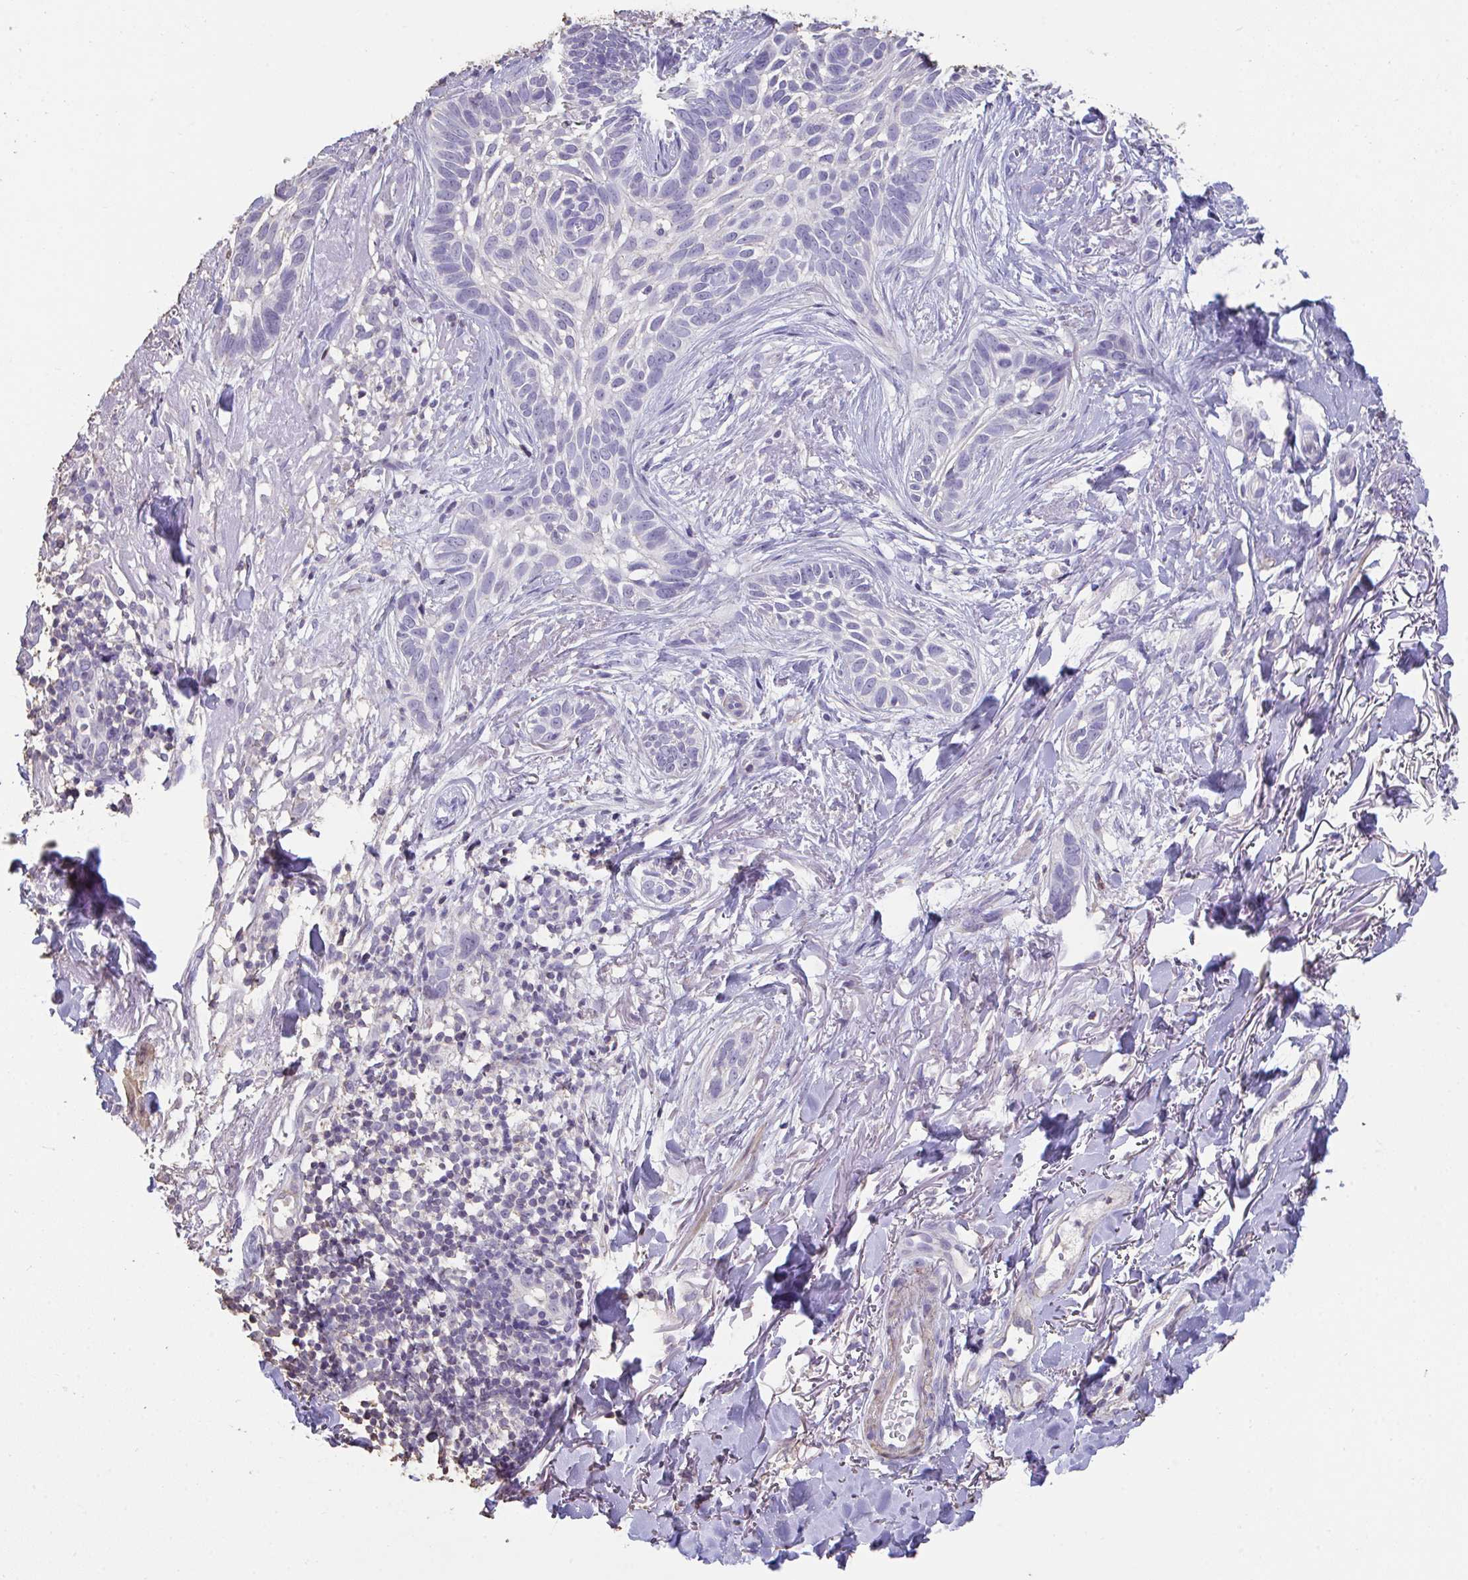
{"staining": {"intensity": "negative", "quantity": "none", "location": "none"}, "tissue": "skin cancer", "cell_type": "Tumor cells", "image_type": "cancer", "snomed": [{"axis": "morphology", "description": "Basal cell carcinoma"}, {"axis": "topography", "description": "Skin"}, {"axis": "topography", "description": "Skin of face"}], "caption": "Photomicrograph shows no significant protein positivity in tumor cells of skin cancer.", "gene": "IL23R", "patient": {"sex": "female", "age": 90}}